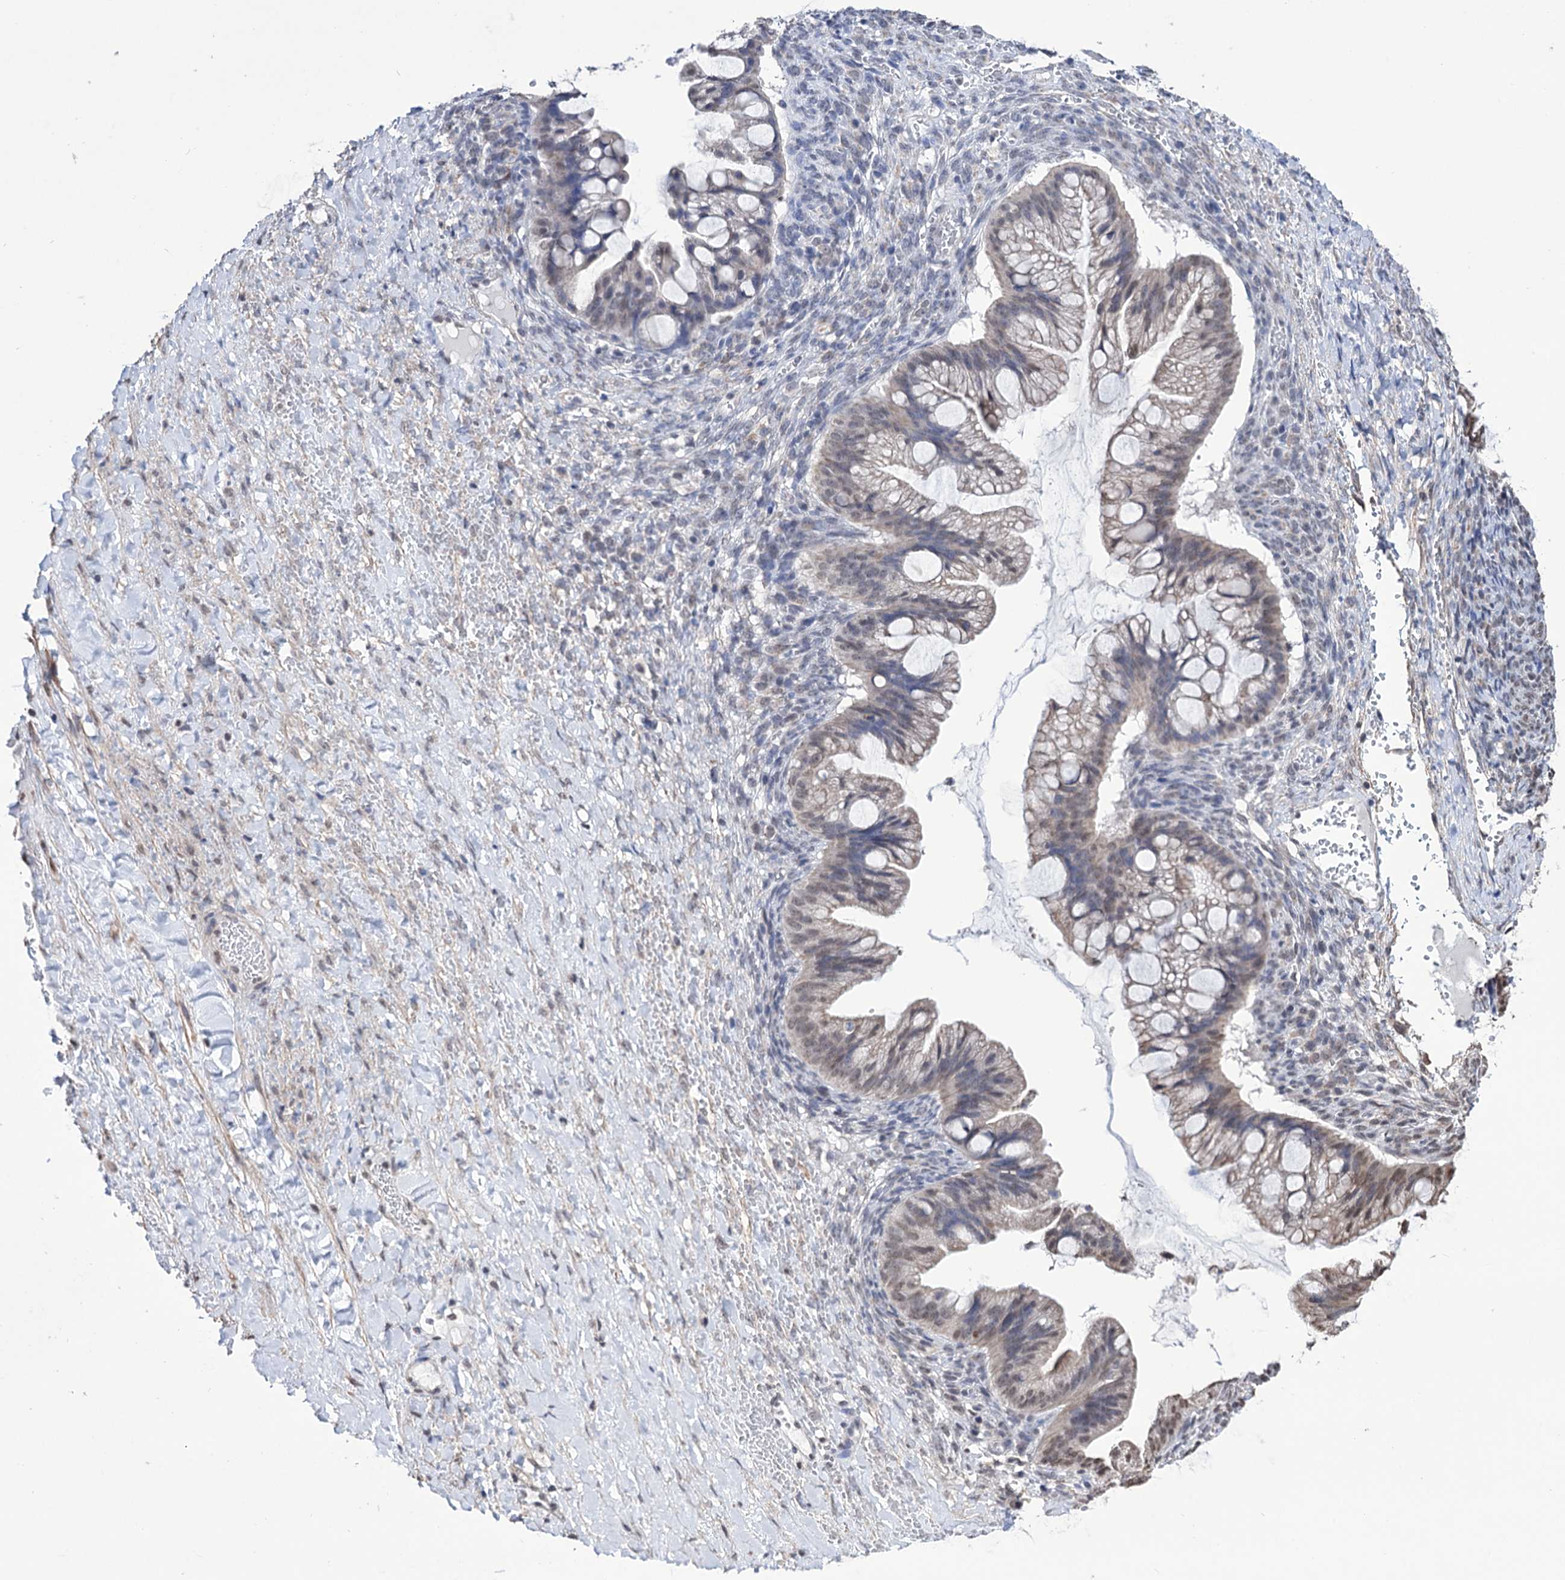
{"staining": {"intensity": "weak", "quantity": "25%-75%", "location": "nuclear"}, "tissue": "ovarian cancer", "cell_type": "Tumor cells", "image_type": "cancer", "snomed": [{"axis": "morphology", "description": "Cystadenocarcinoma, mucinous, NOS"}, {"axis": "topography", "description": "Ovary"}], "caption": "IHC (DAB (3,3'-diaminobenzidine)) staining of ovarian mucinous cystadenocarcinoma demonstrates weak nuclear protein staining in approximately 25%-75% of tumor cells. (brown staining indicates protein expression, while blue staining denotes nuclei).", "gene": "ABHD10", "patient": {"sex": "female", "age": 73}}